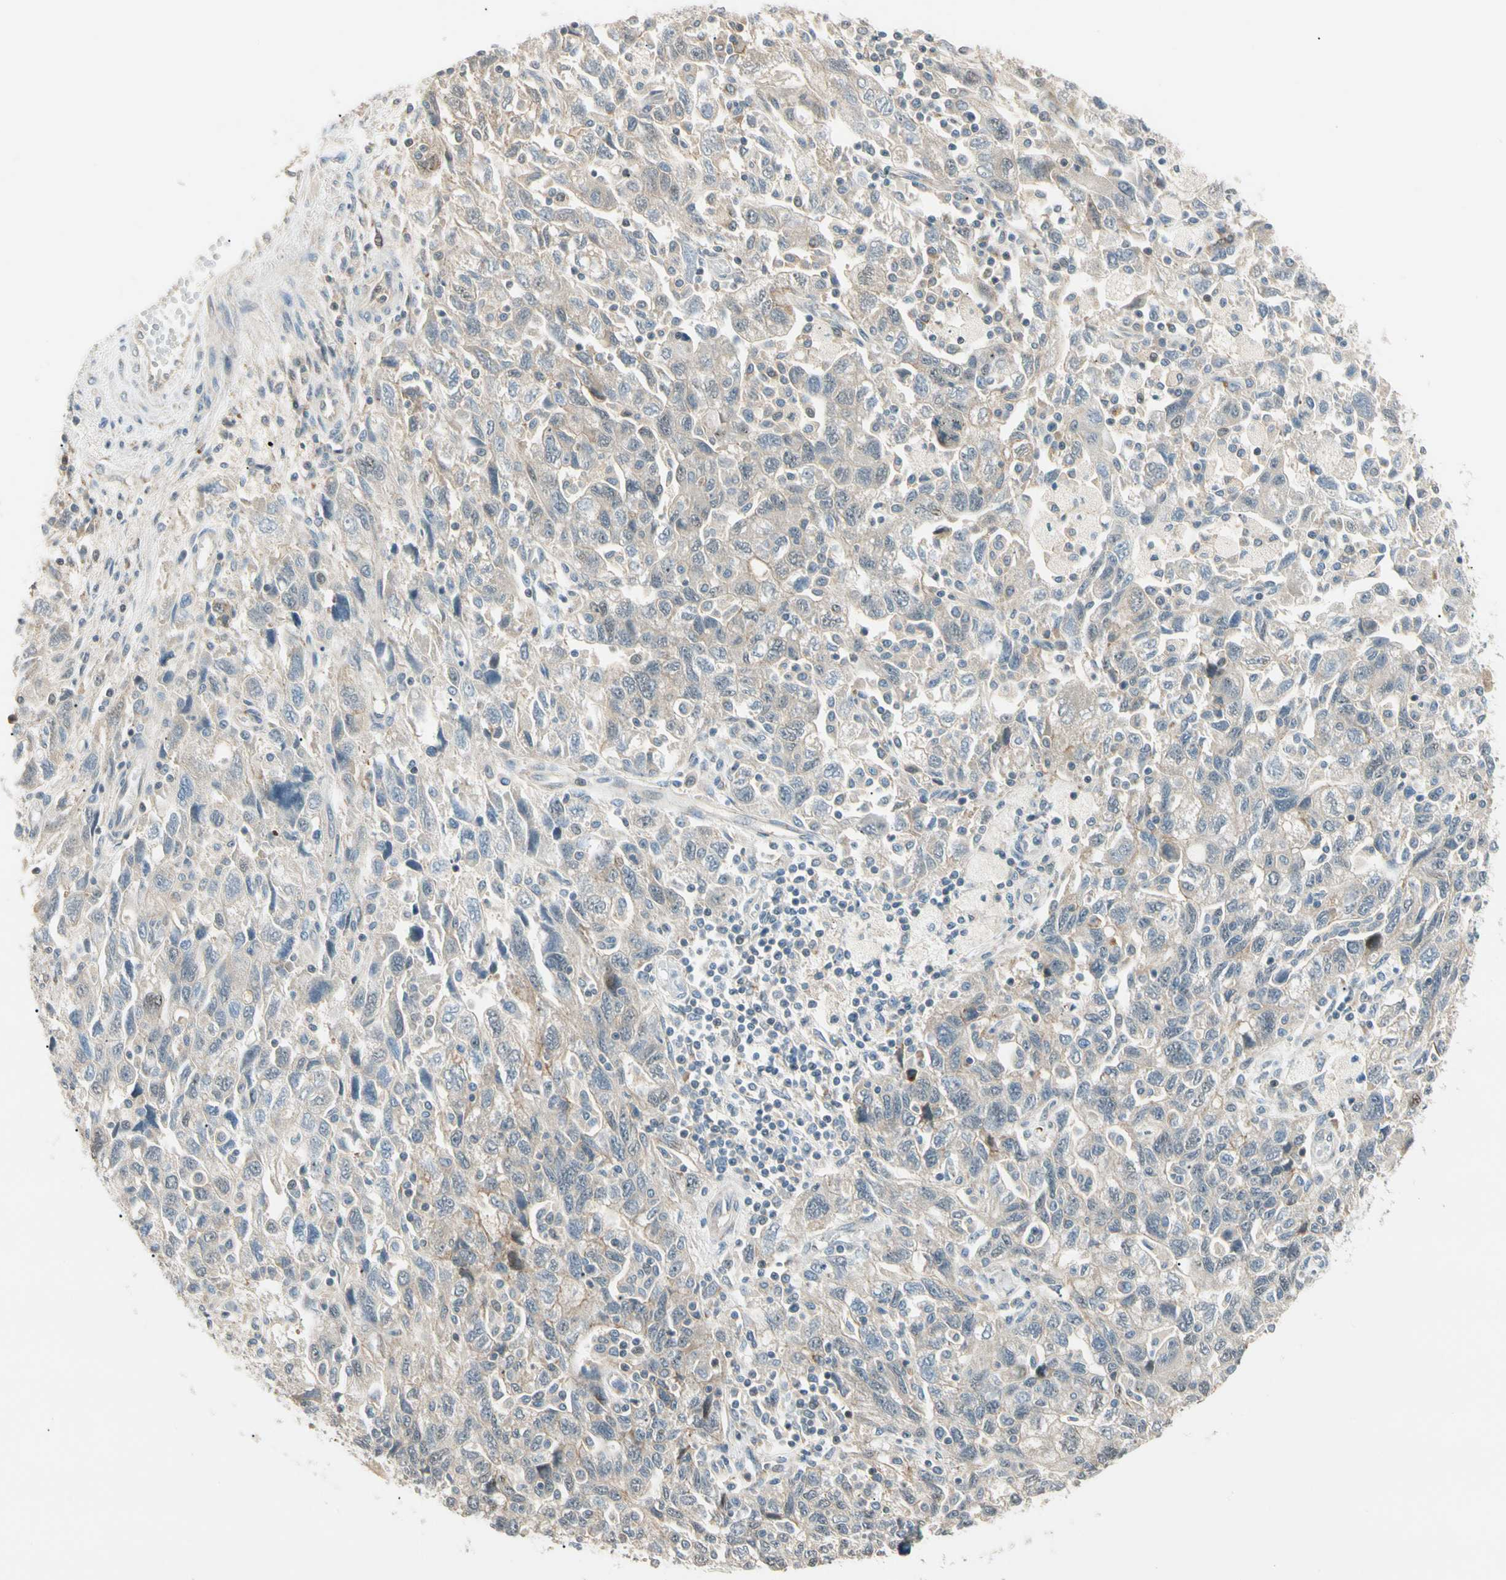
{"staining": {"intensity": "weak", "quantity": "<25%", "location": "cytoplasmic/membranous"}, "tissue": "ovarian cancer", "cell_type": "Tumor cells", "image_type": "cancer", "snomed": [{"axis": "morphology", "description": "Carcinoma, NOS"}, {"axis": "morphology", "description": "Cystadenocarcinoma, serous, NOS"}, {"axis": "topography", "description": "Ovary"}], "caption": "A histopathology image of ovarian cancer (carcinoma) stained for a protein demonstrates no brown staining in tumor cells.", "gene": "P3H2", "patient": {"sex": "female", "age": 69}}